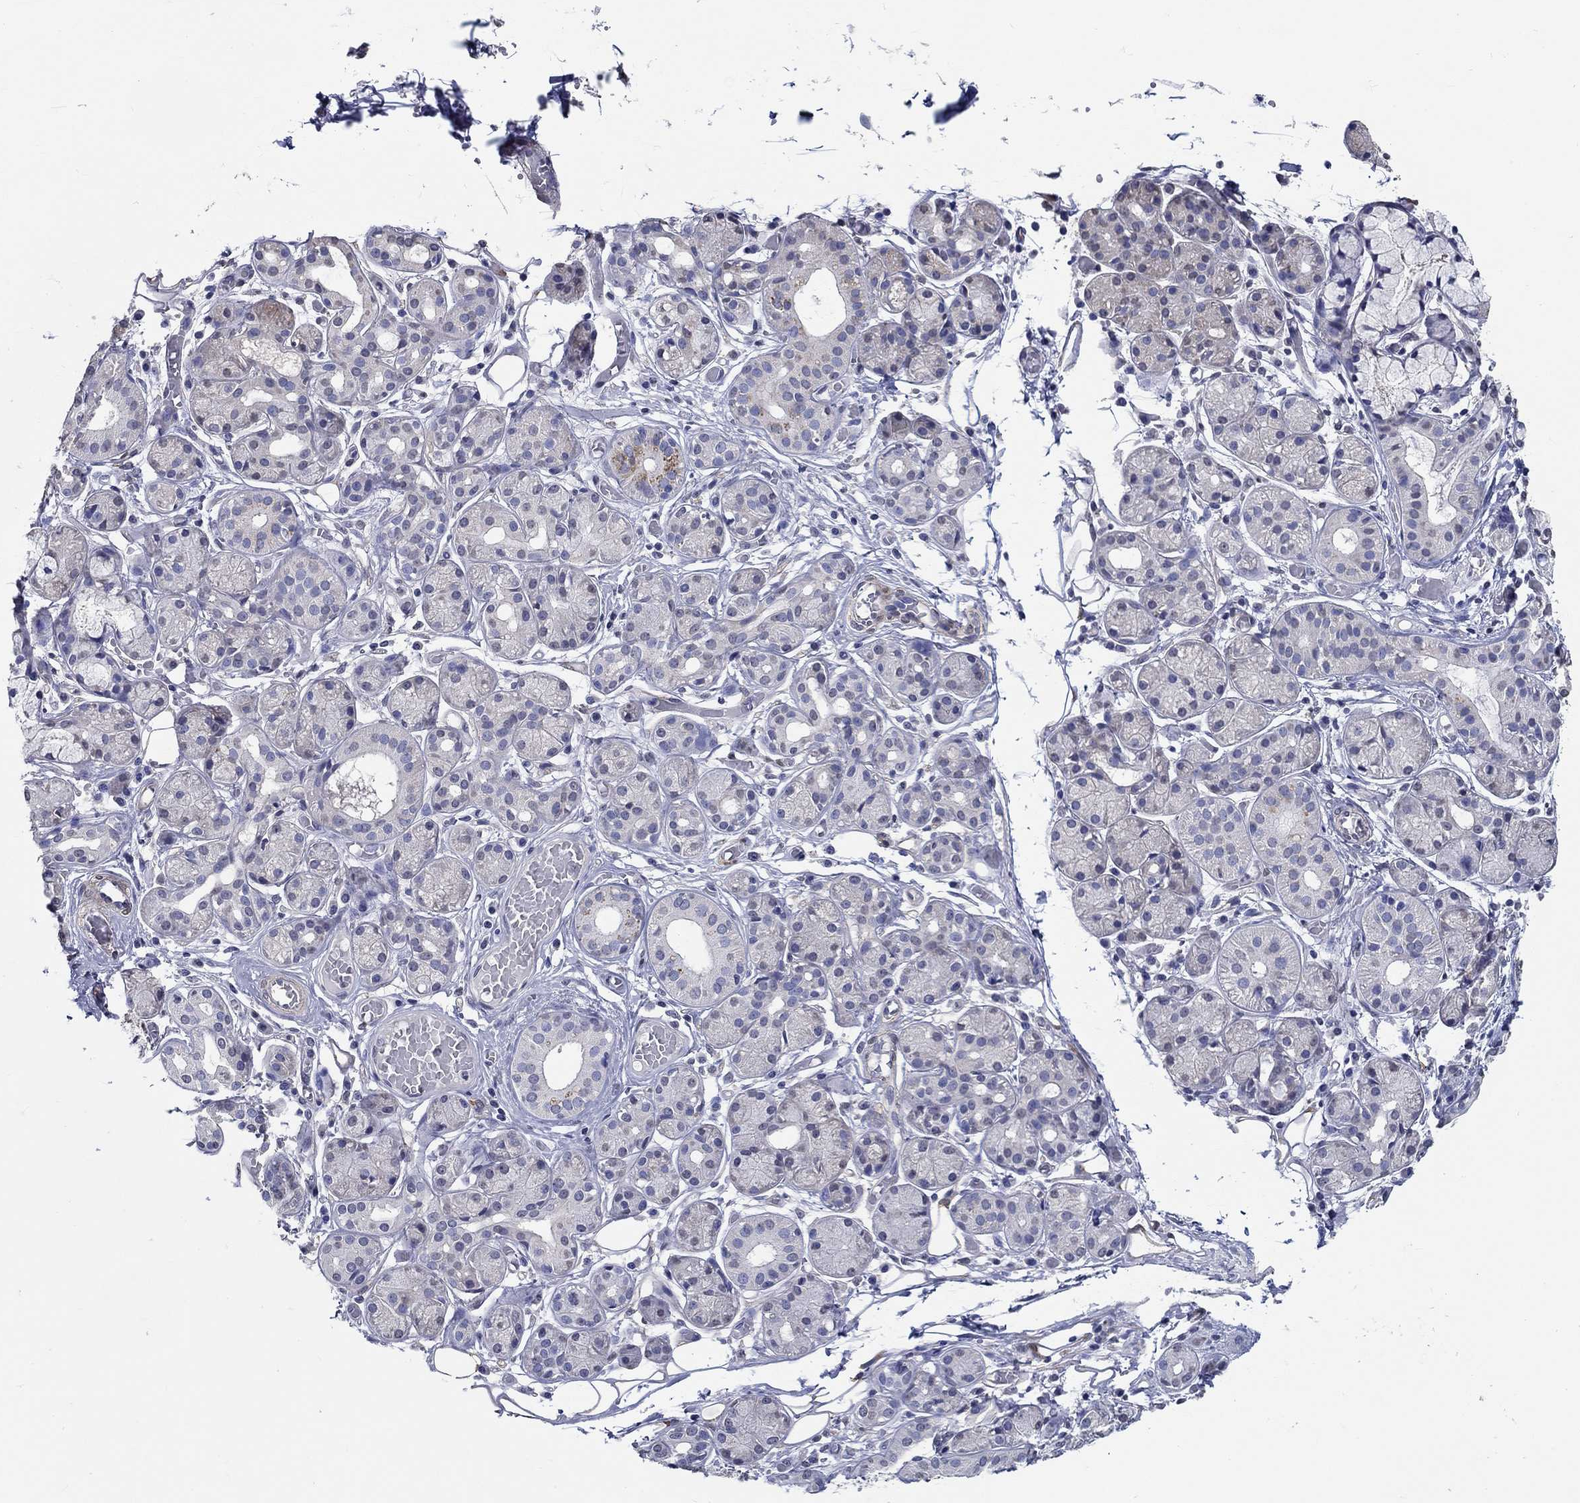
{"staining": {"intensity": "negative", "quantity": "none", "location": "none"}, "tissue": "salivary gland", "cell_type": "Glandular cells", "image_type": "normal", "snomed": [{"axis": "morphology", "description": "Normal tissue, NOS"}, {"axis": "topography", "description": "Salivary gland"}, {"axis": "topography", "description": "Peripheral nerve tissue"}], "caption": "This micrograph is of unremarkable salivary gland stained with immunohistochemistry (IHC) to label a protein in brown with the nuclei are counter-stained blue. There is no positivity in glandular cells. (DAB (3,3'-diaminobenzidine) IHC, high magnification).", "gene": "PDE1B", "patient": {"sex": "male", "age": 71}}